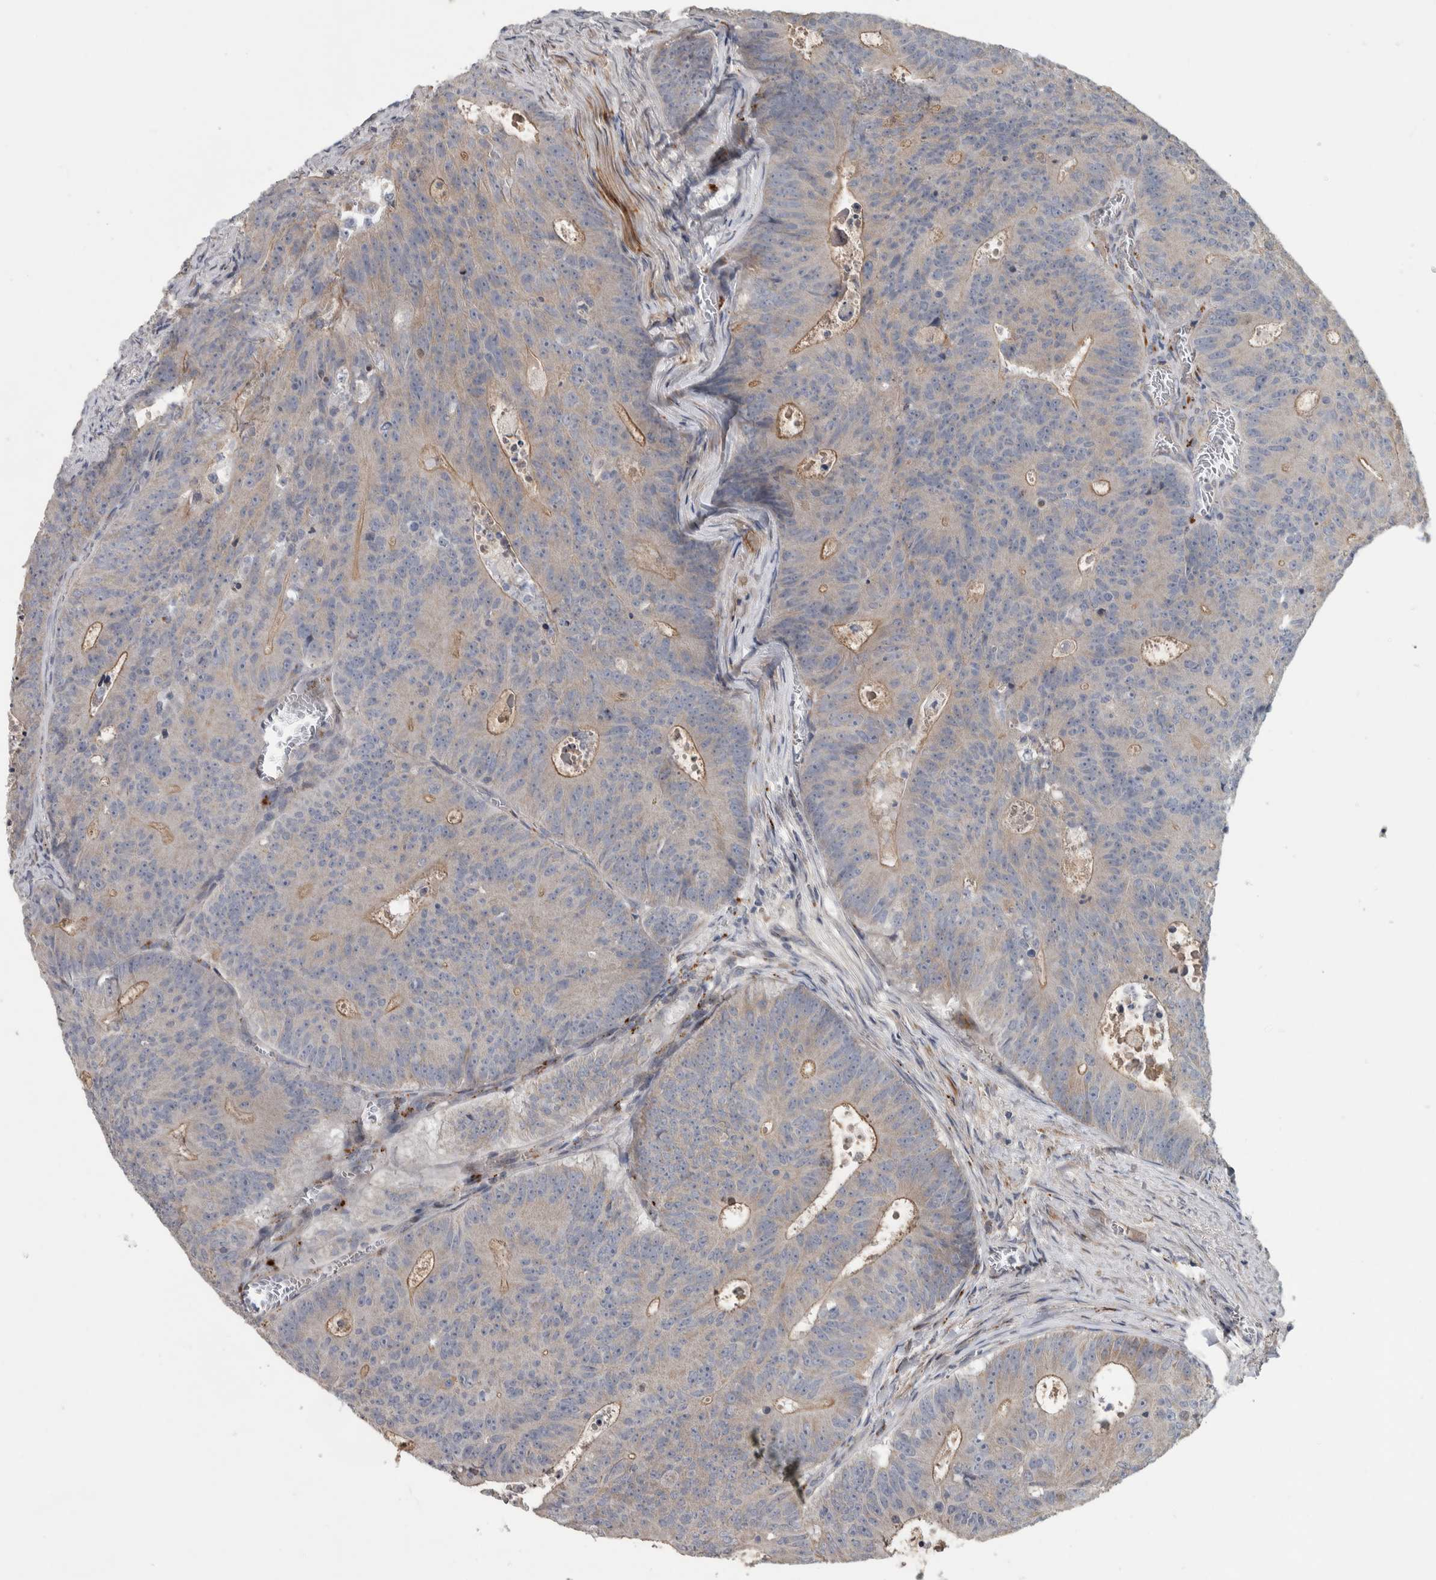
{"staining": {"intensity": "weak", "quantity": "25%-75%", "location": "cytoplasmic/membranous"}, "tissue": "colorectal cancer", "cell_type": "Tumor cells", "image_type": "cancer", "snomed": [{"axis": "morphology", "description": "Adenocarcinoma, NOS"}, {"axis": "topography", "description": "Colon"}], "caption": "Immunohistochemistry of human adenocarcinoma (colorectal) reveals low levels of weak cytoplasmic/membranous expression in about 25%-75% of tumor cells. (DAB (3,3'-diaminobenzidine) IHC with brightfield microscopy, high magnification).", "gene": "FAM83G", "patient": {"sex": "male", "age": 87}}